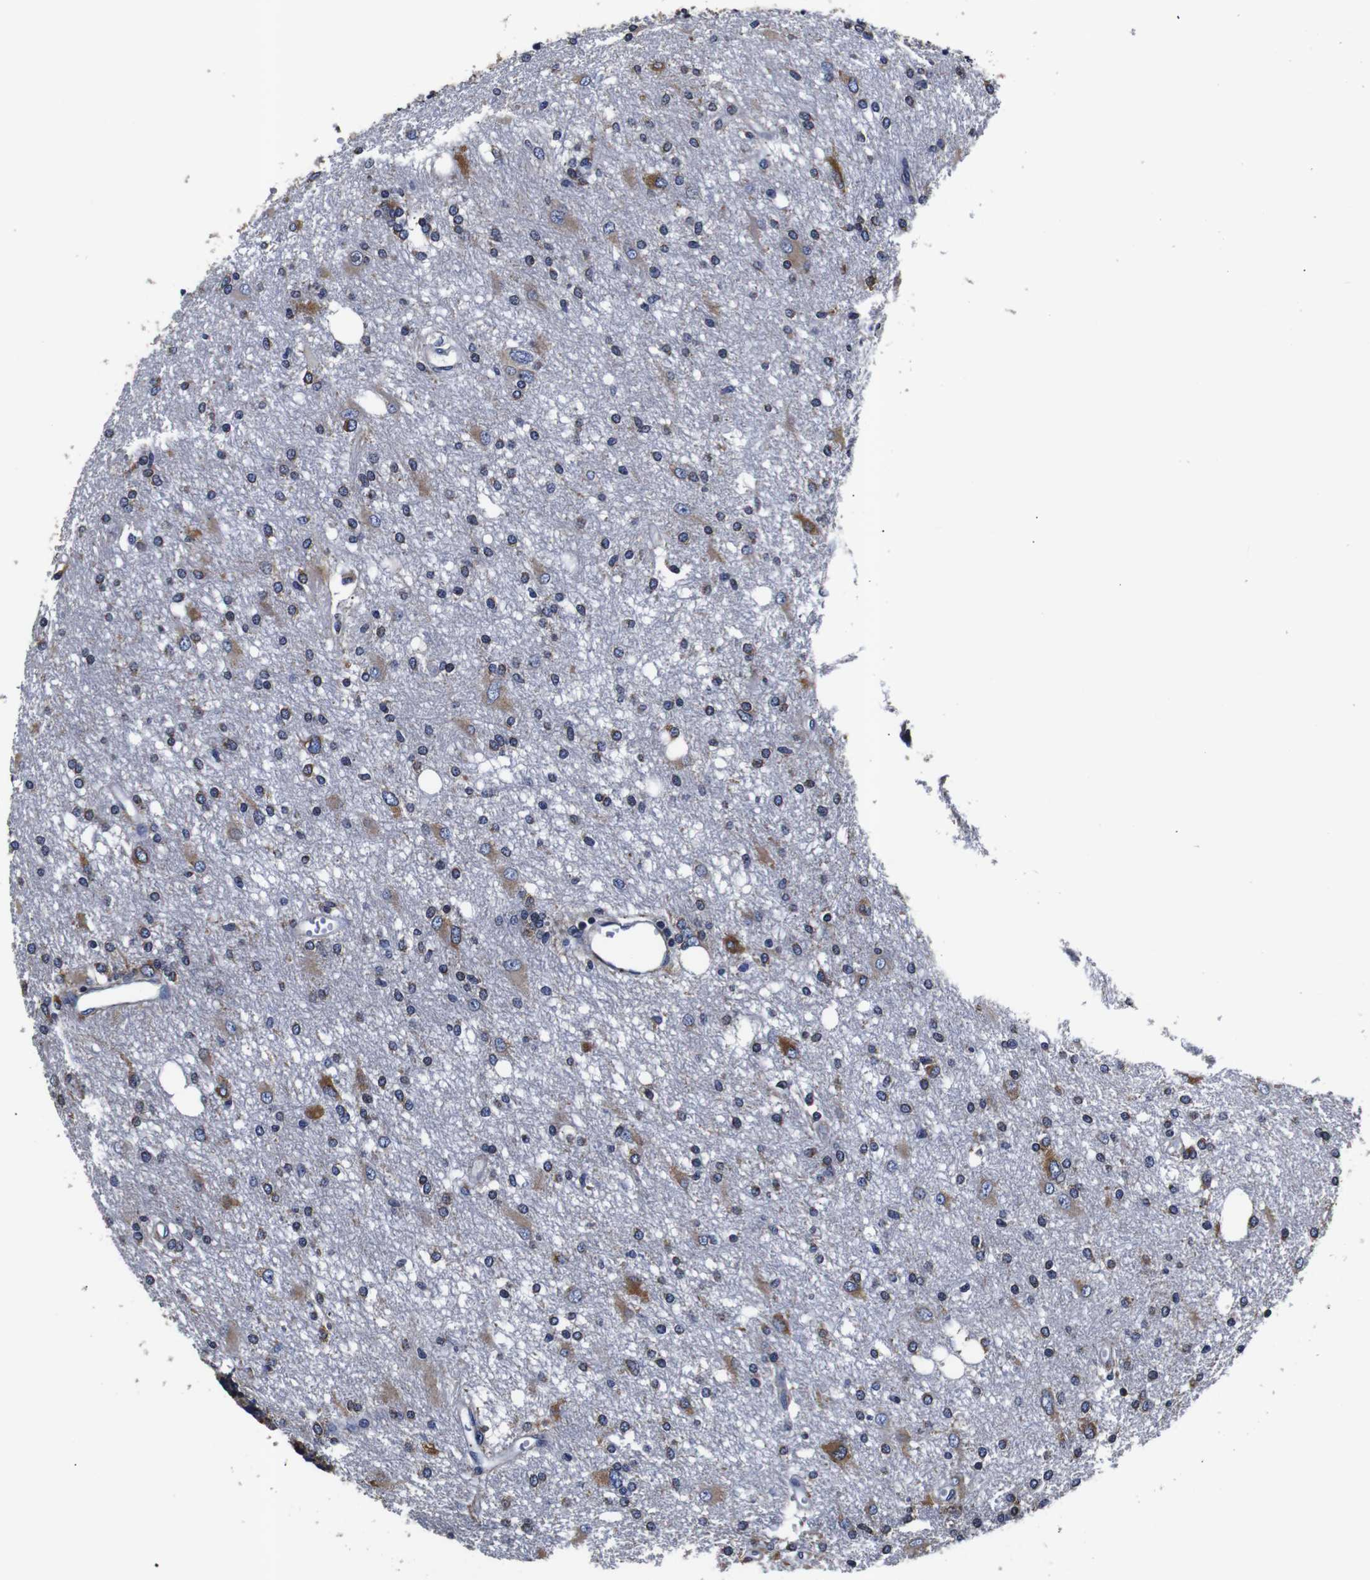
{"staining": {"intensity": "weak", "quantity": "25%-75%", "location": "cytoplasmic/membranous"}, "tissue": "glioma", "cell_type": "Tumor cells", "image_type": "cancer", "snomed": [{"axis": "morphology", "description": "Glioma, malignant, High grade"}, {"axis": "topography", "description": "Brain"}], "caption": "Brown immunohistochemical staining in human glioma shows weak cytoplasmic/membranous expression in about 25%-75% of tumor cells.", "gene": "PPIB", "patient": {"sex": "female", "age": 59}}